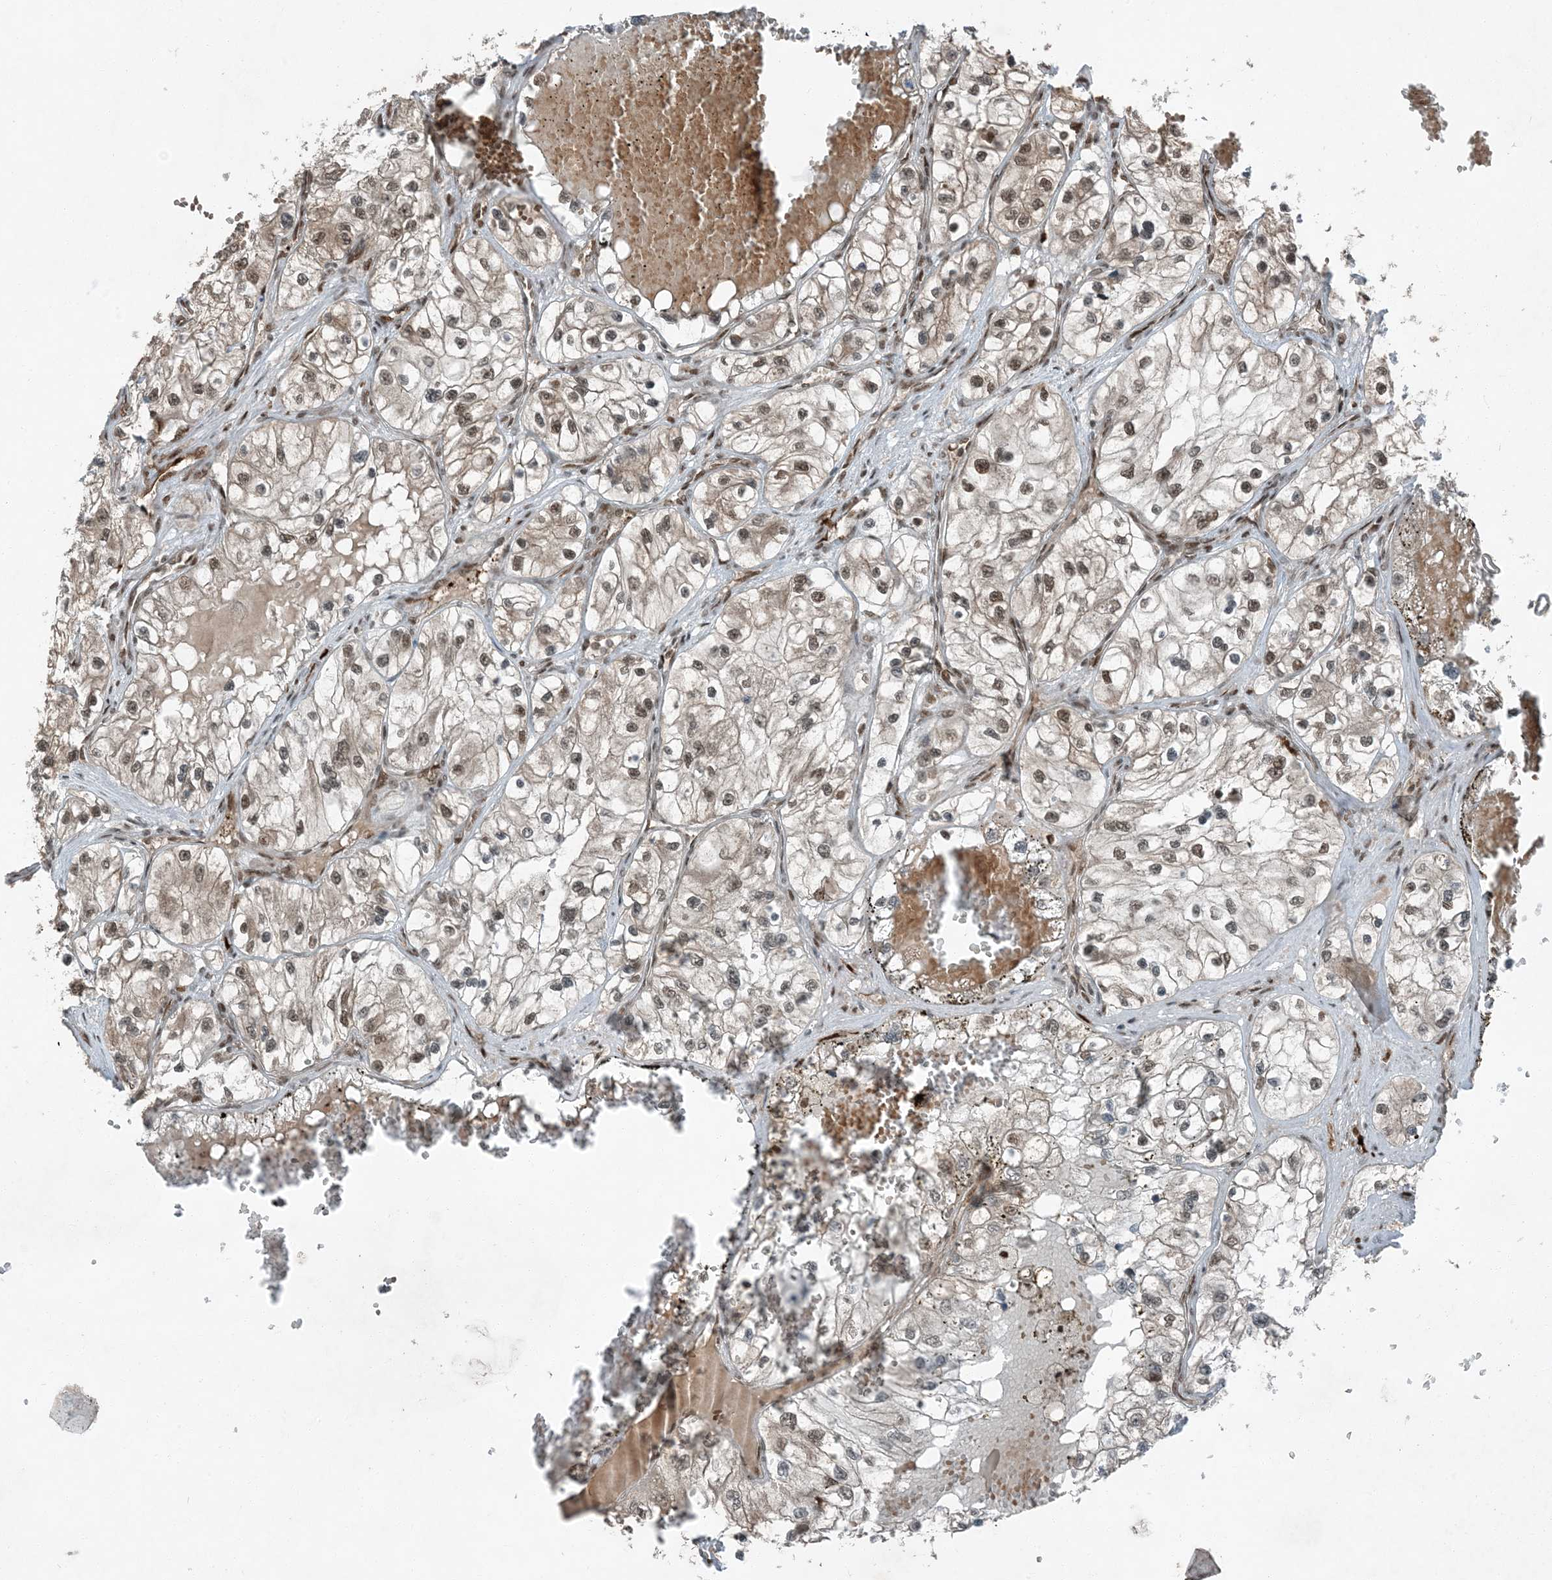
{"staining": {"intensity": "moderate", "quantity": ">75%", "location": "nuclear"}, "tissue": "renal cancer", "cell_type": "Tumor cells", "image_type": "cancer", "snomed": [{"axis": "morphology", "description": "Adenocarcinoma, NOS"}, {"axis": "topography", "description": "Kidney"}], "caption": "This is a histology image of IHC staining of renal adenocarcinoma, which shows moderate staining in the nuclear of tumor cells.", "gene": "TRAPPC12", "patient": {"sex": "female", "age": 57}}